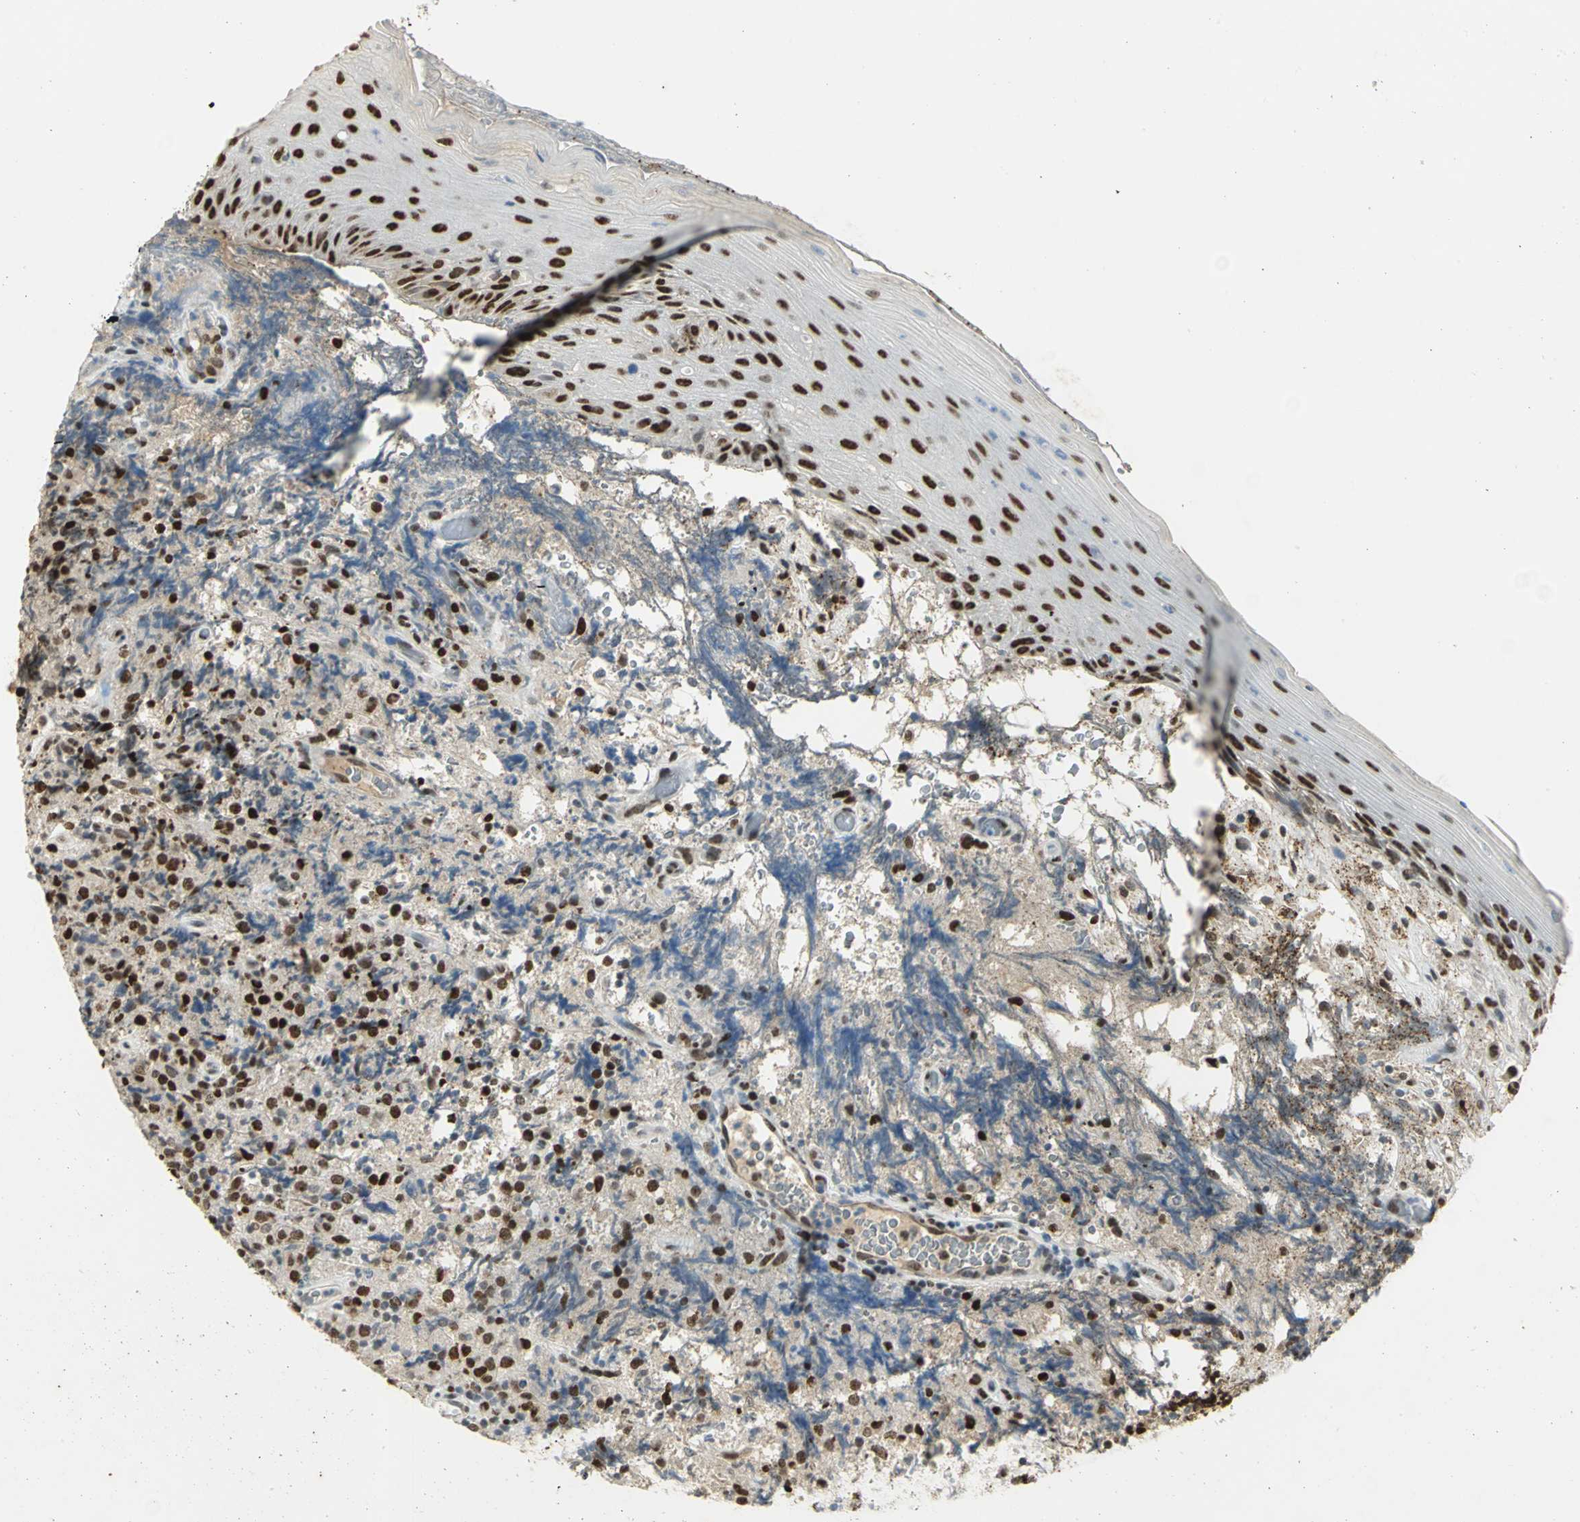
{"staining": {"intensity": "strong", "quantity": ">75%", "location": "nuclear"}, "tissue": "lymphoma", "cell_type": "Tumor cells", "image_type": "cancer", "snomed": [{"axis": "morphology", "description": "Malignant lymphoma, non-Hodgkin's type, High grade"}, {"axis": "topography", "description": "Tonsil"}], "caption": "Human lymphoma stained with a brown dye demonstrates strong nuclear positive staining in approximately >75% of tumor cells.", "gene": "AK6", "patient": {"sex": "female", "age": 36}}